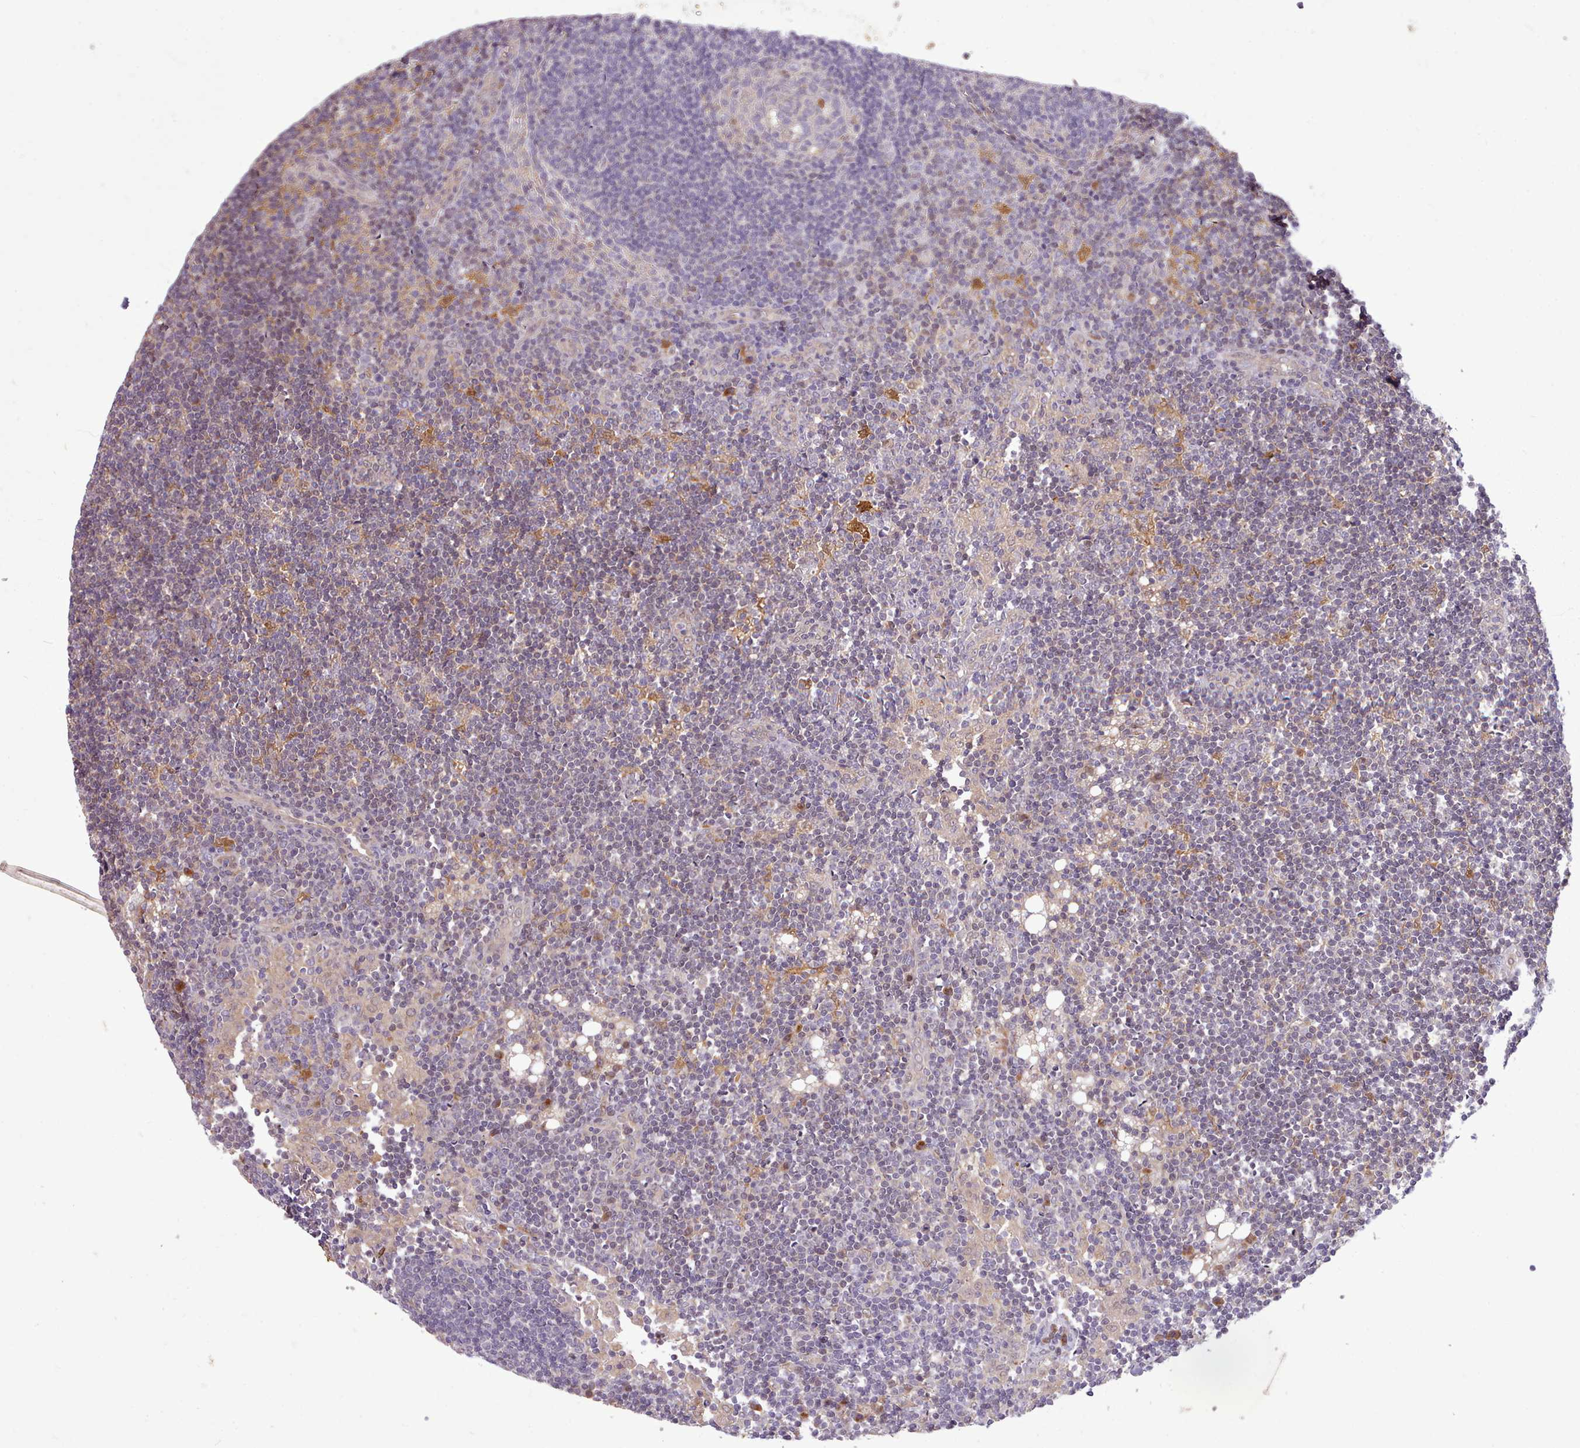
{"staining": {"intensity": "negative", "quantity": "none", "location": "none"}, "tissue": "lymph node", "cell_type": "Germinal center cells", "image_type": "normal", "snomed": [{"axis": "morphology", "description": "Normal tissue, NOS"}, {"axis": "topography", "description": "Lymph node"}], "caption": "Immunohistochemistry (IHC) micrograph of benign human lymph node stained for a protein (brown), which reveals no expression in germinal center cells.", "gene": "NMRK1", "patient": {"sex": "male", "age": 24}}